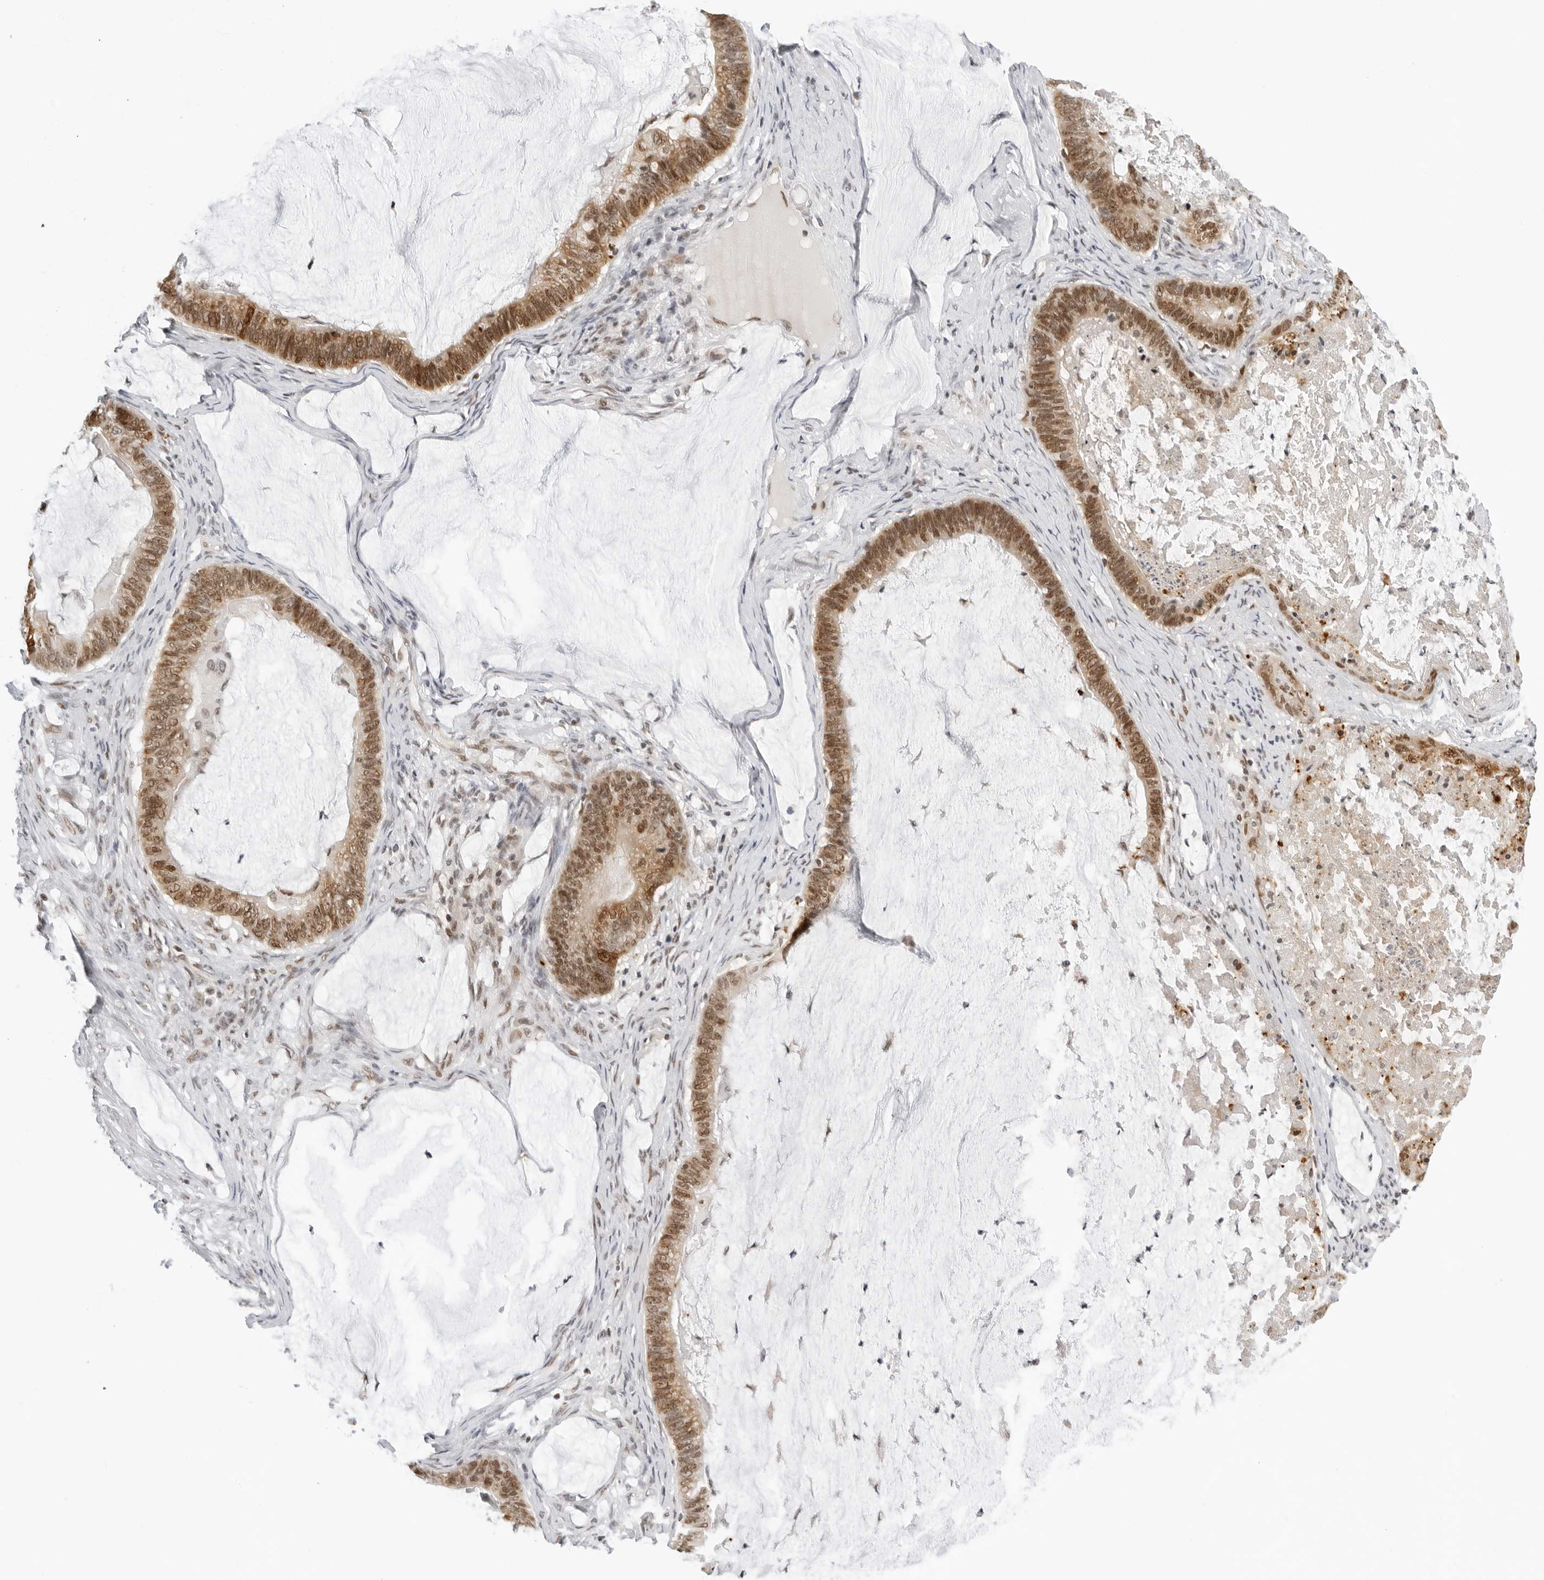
{"staining": {"intensity": "moderate", "quantity": ">75%", "location": "cytoplasmic/membranous,nuclear"}, "tissue": "ovarian cancer", "cell_type": "Tumor cells", "image_type": "cancer", "snomed": [{"axis": "morphology", "description": "Cystadenocarcinoma, mucinous, NOS"}, {"axis": "topography", "description": "Ovary"}], "caption": "Immunohistochemical staining of human ovarian cancer displays medium levels of moderate cytoplasmic/membranous and nuclear protein positivity in approximately >75% of tumor cells.", "gene": "MSH6", "patient": {"sex": "female", "age": 61}}